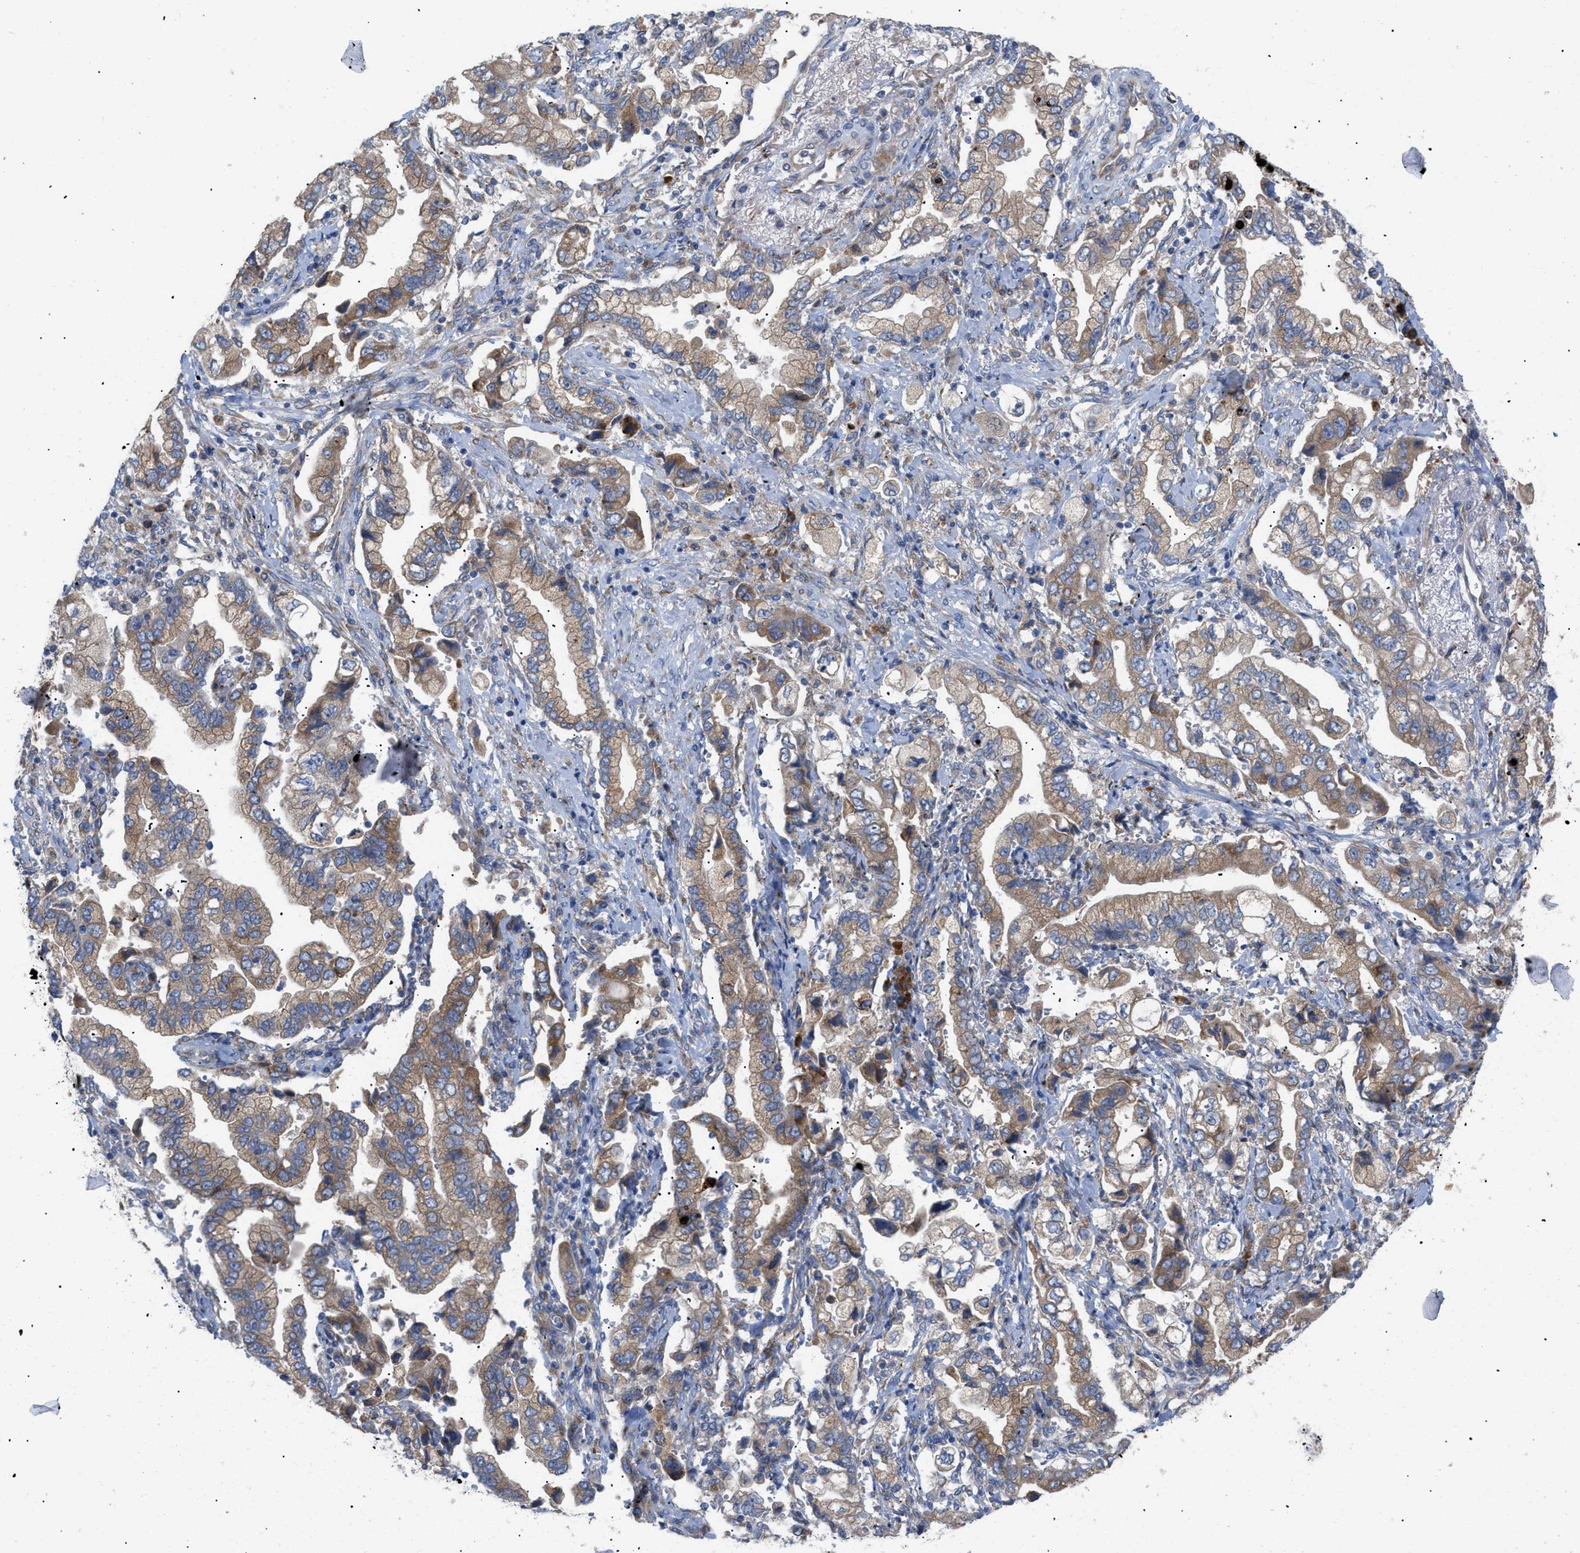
{"staining": {"intensity": "moderate", "quantity": ">75%", "location": "cytoplasmic/membranous"}, "tissue": "stomach cancer", "cell_type": "Tumor cells", "image_type": "cancer", "snomed": [{"axis": "morphology", "description": "Normal tissue, NOS"}, {"axis": "morphology", "description": "Adenocarcinoma, NOS"}, {"axis": "topography", "description": "Stomach"}], "caption": "Moderate cytoplasmic/membranous positivity for a protein is present in approximately >75% of tumor cells of stomach adenocarcinoma using immunohistochemistry.", "gene": "SLC50A1", "patient": {"sex": "male", "age": 62}}